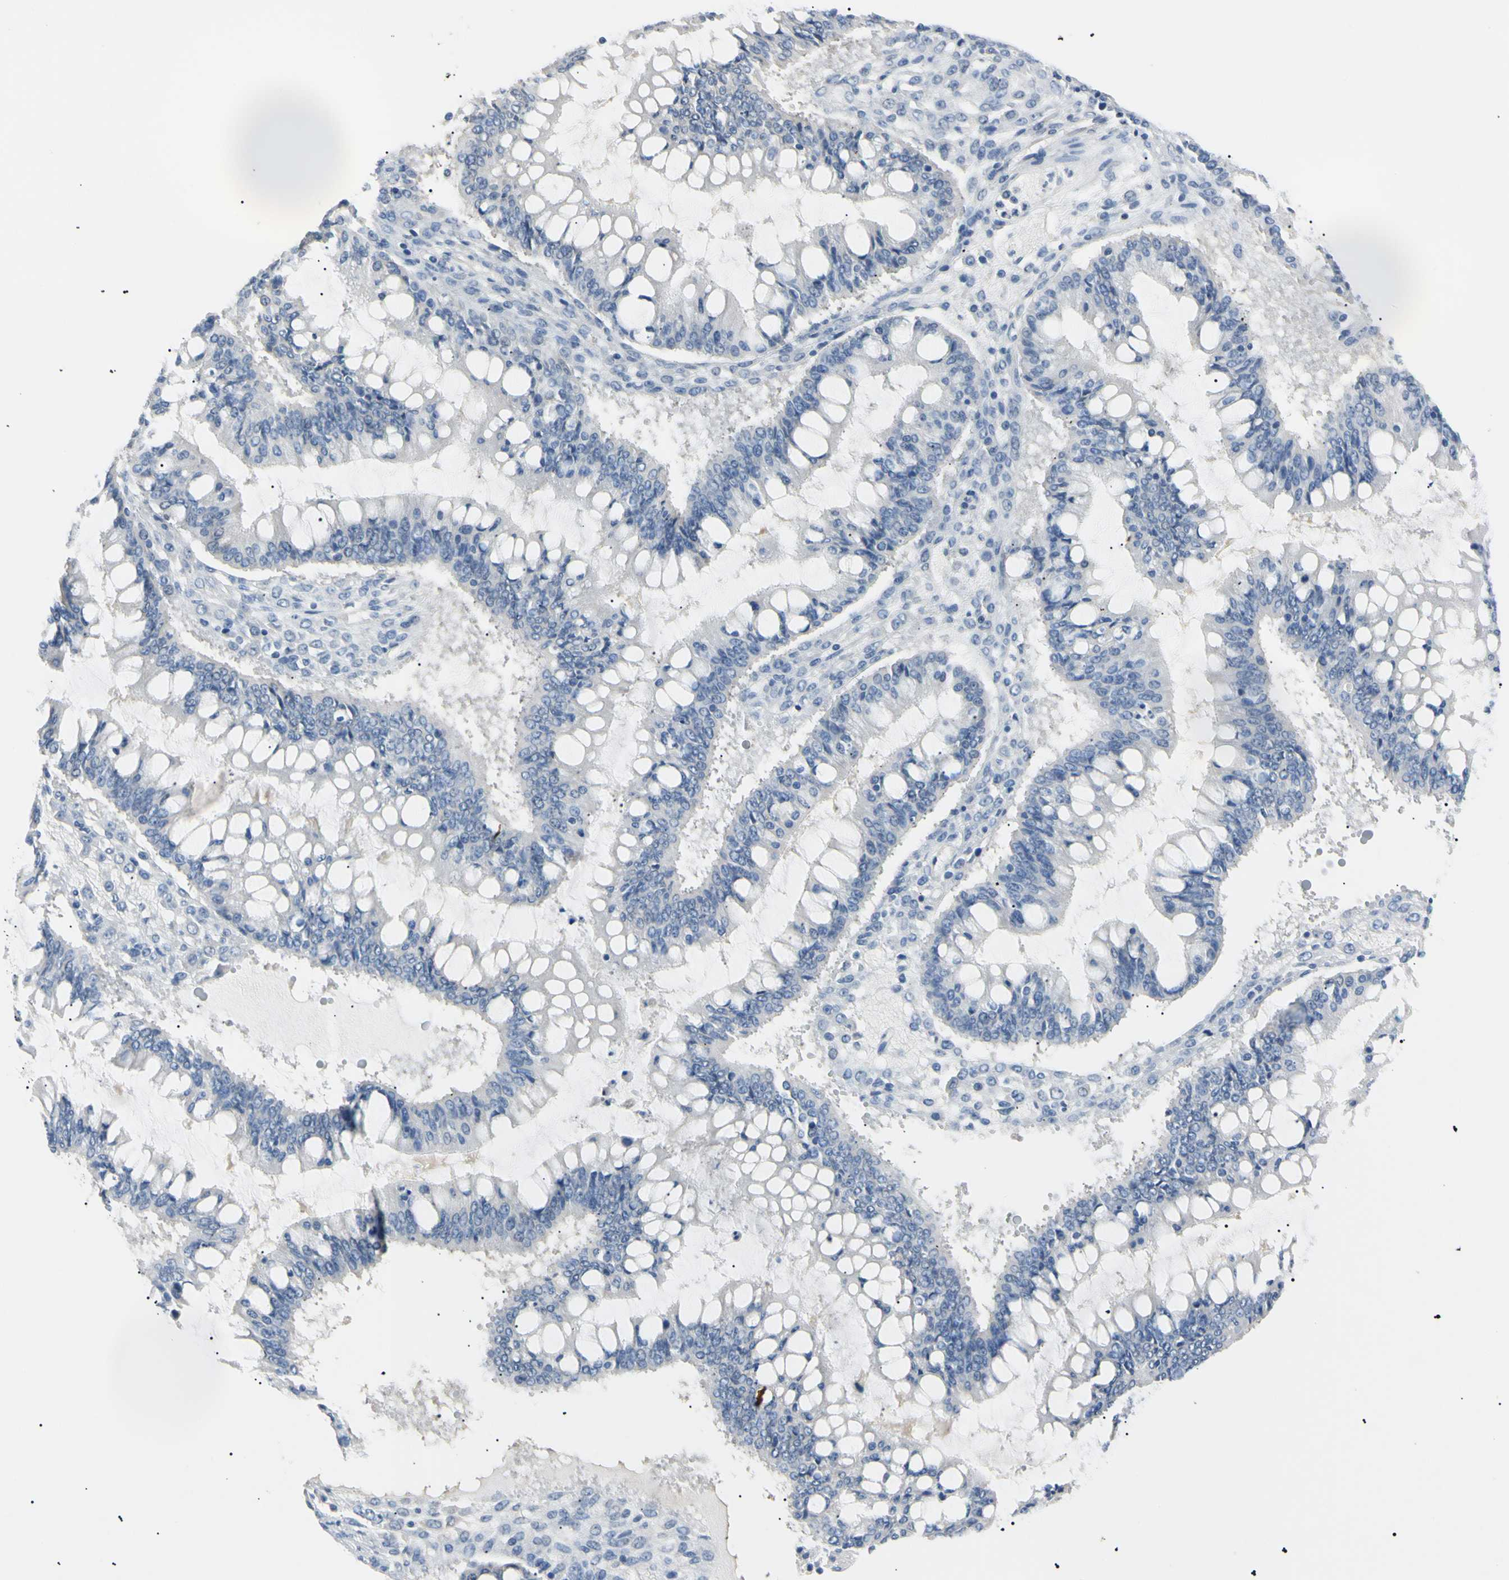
{"staining": {"intensity": "negative", "quantity": "none", "location": "none"}, "tissue": "ovarian cancer", "cell_type": "Tumor cells", "image_type": "cancer", "snomed": [{"axis": "morphology", "description": "Cystadenocarcinoma, mucinous, NOS"}, {"axis": "topography", "description": "Ovary"}], "caption": "The photomicrograph shows no staining of tumor cells in mucinous cystadenocarcinoma (ovarian).", "gene": "CGB3", "patient": {"sex": "female", "age": 73}}